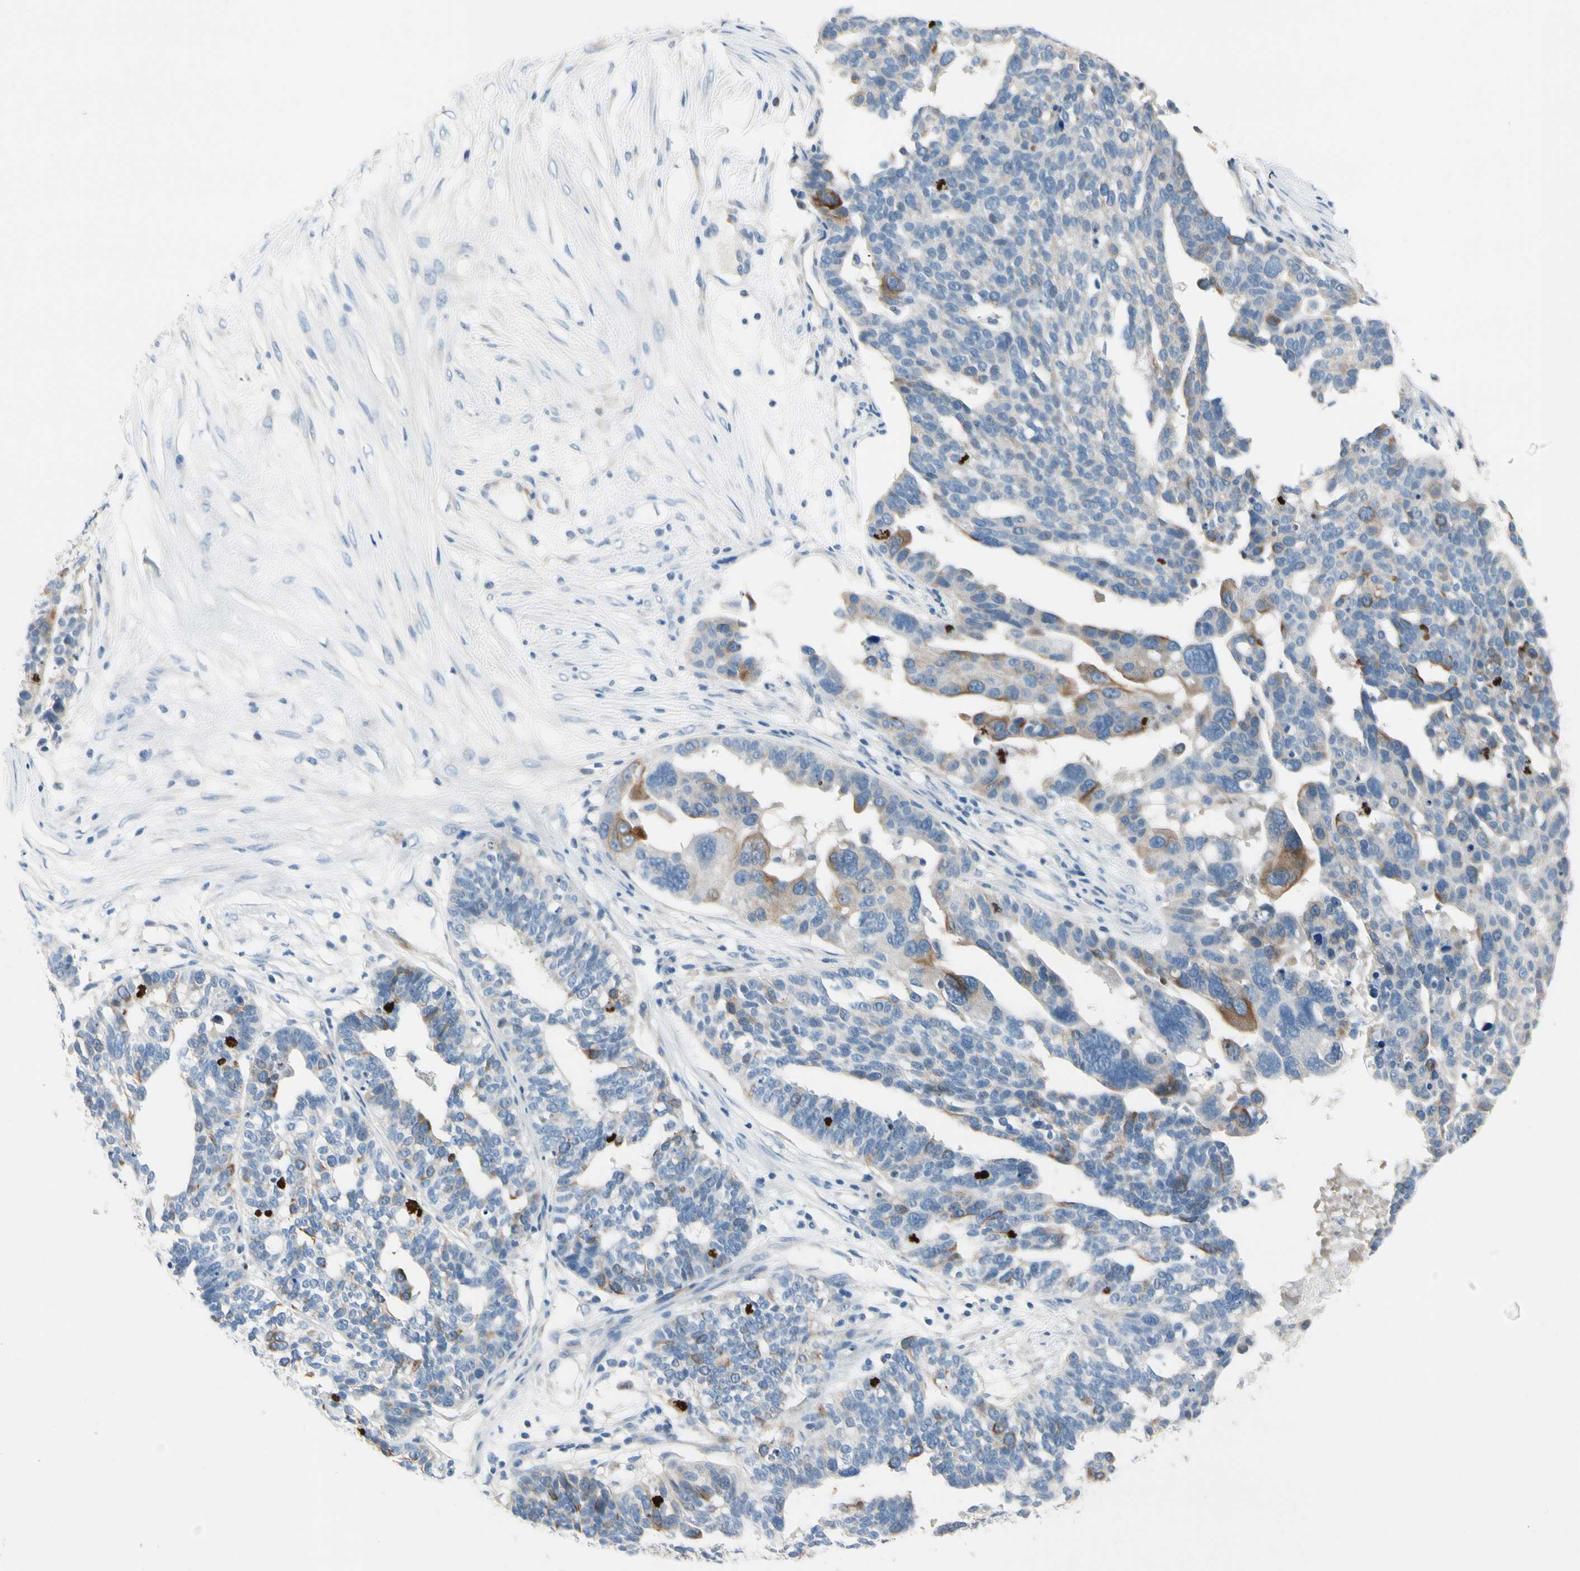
{"staining": {"intensity": "moderate", "quantity": "<25%", "location": "cytoplasmic/membranous"}, "tissue": "ovarian cancer", "cell_type": "Tumor cells", "image_type": "cancer", "snomed": [{"axis": "morphology", "description": "Cystadenocarcinoma, serous, NOS"}, {"axis": "topography", "description": "Ovary"}], "caption": "Immunohistochemical staining of human ovarian cancer (serous cystadenocarcinoma) shows moderate cytoplasmic/membranous protein staining in about <25% of tumor cells. (DAB (3,3'-diaminobenzidine) = brown stain, brightfield microscopy at high magnification).", "gene": "CKAP2", "patient": {"sex": "female", "age": 59}}